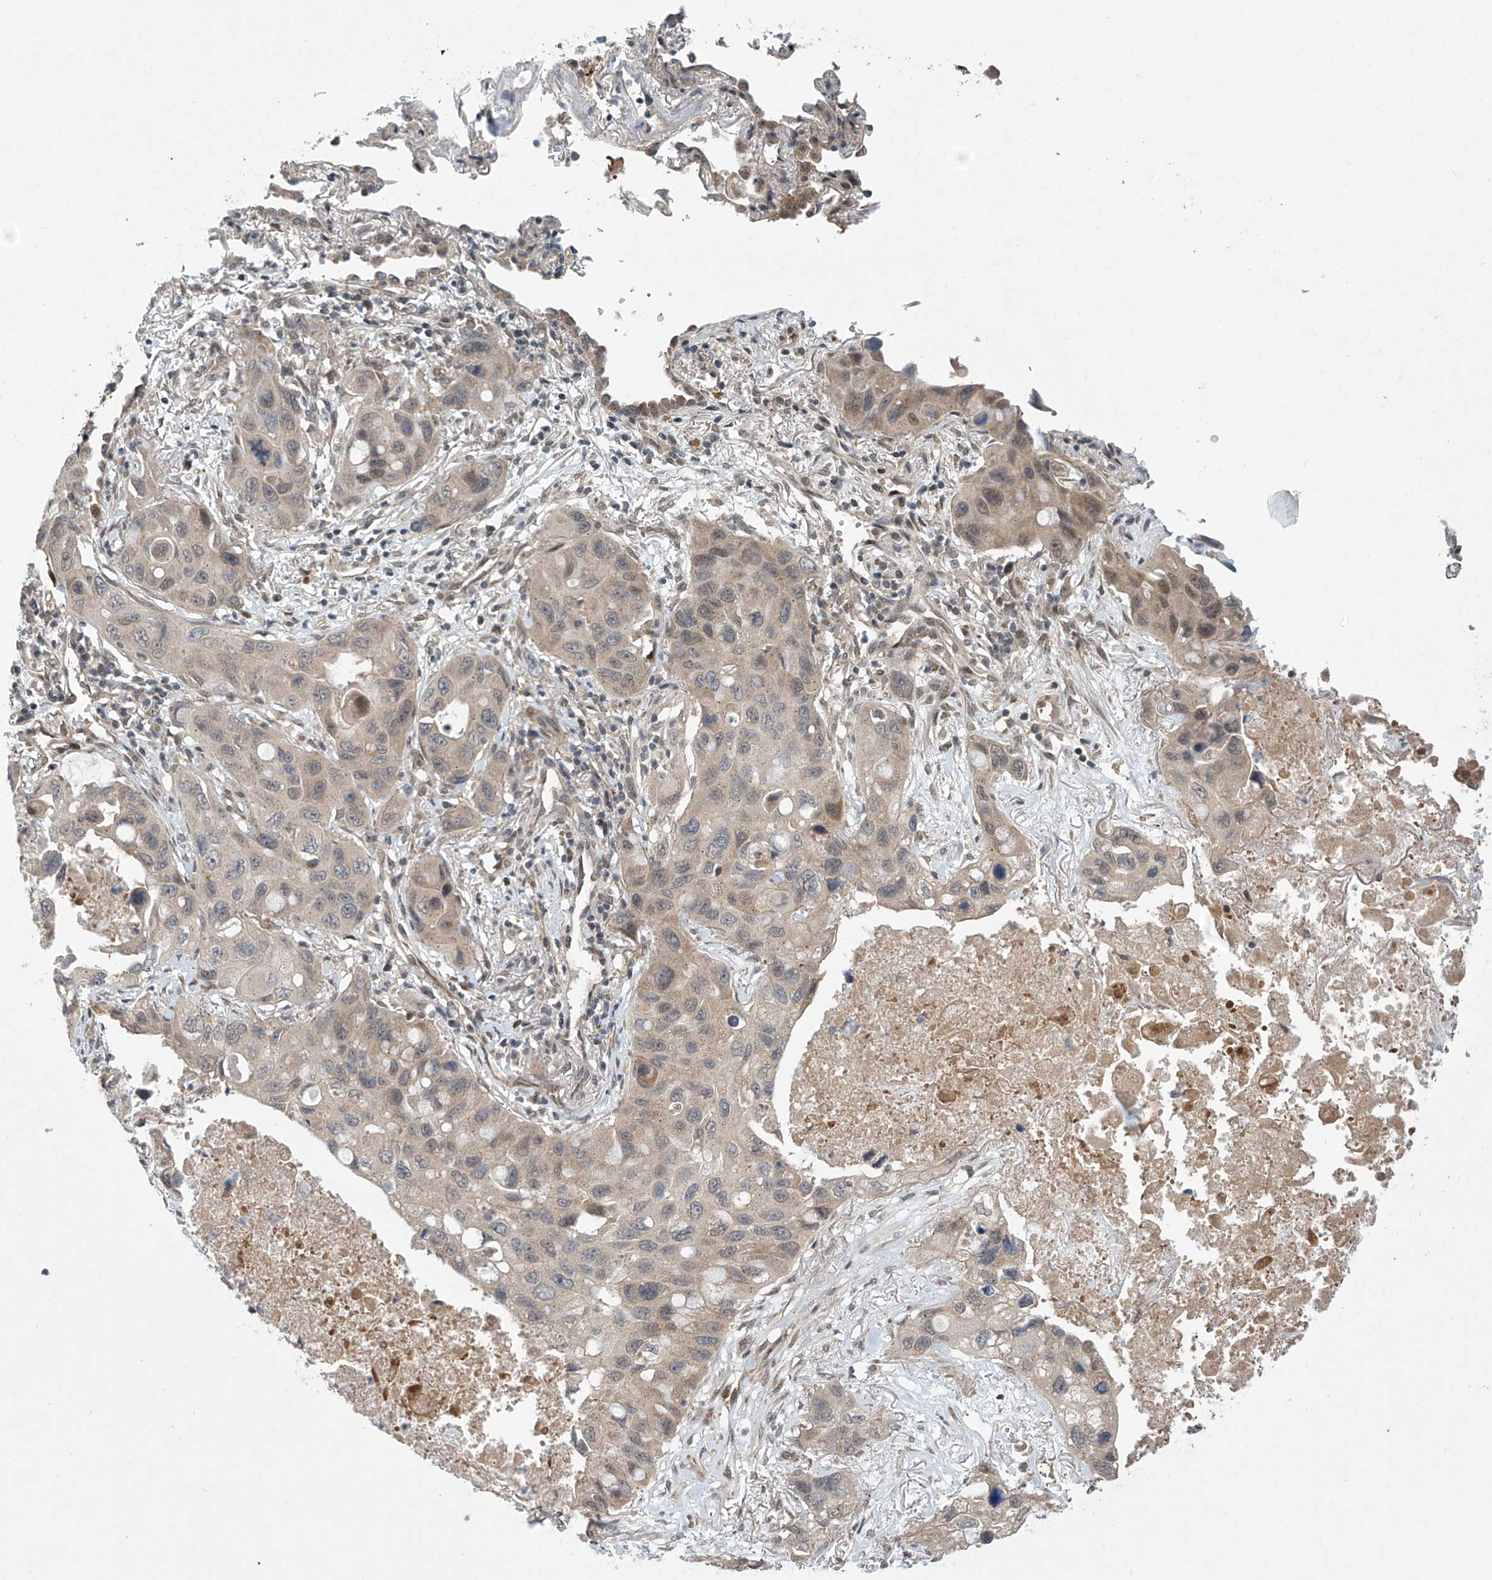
{"staining": {"intensity": "weak", "quantity": "25%-75%", "location": "cytoplasmic/membranous"}, "tissue": "lung cancer", "cell_type": "Tumor cells", "image_type": "cancer", "snomed": [{"axis": "morphology", "description": "Squamous cell carcinoma, NOS"}, {"axis": "topography", "description": "Lung"}], "caption": "Squamous cell carcinoma (lung) stained with a brown dye shows weak cytoplasmic/membranous positive expression in approximately 25%-75% of tumor cells.", "gene": "ABHD13", "patient": {"sex": "female", "age": 73}}